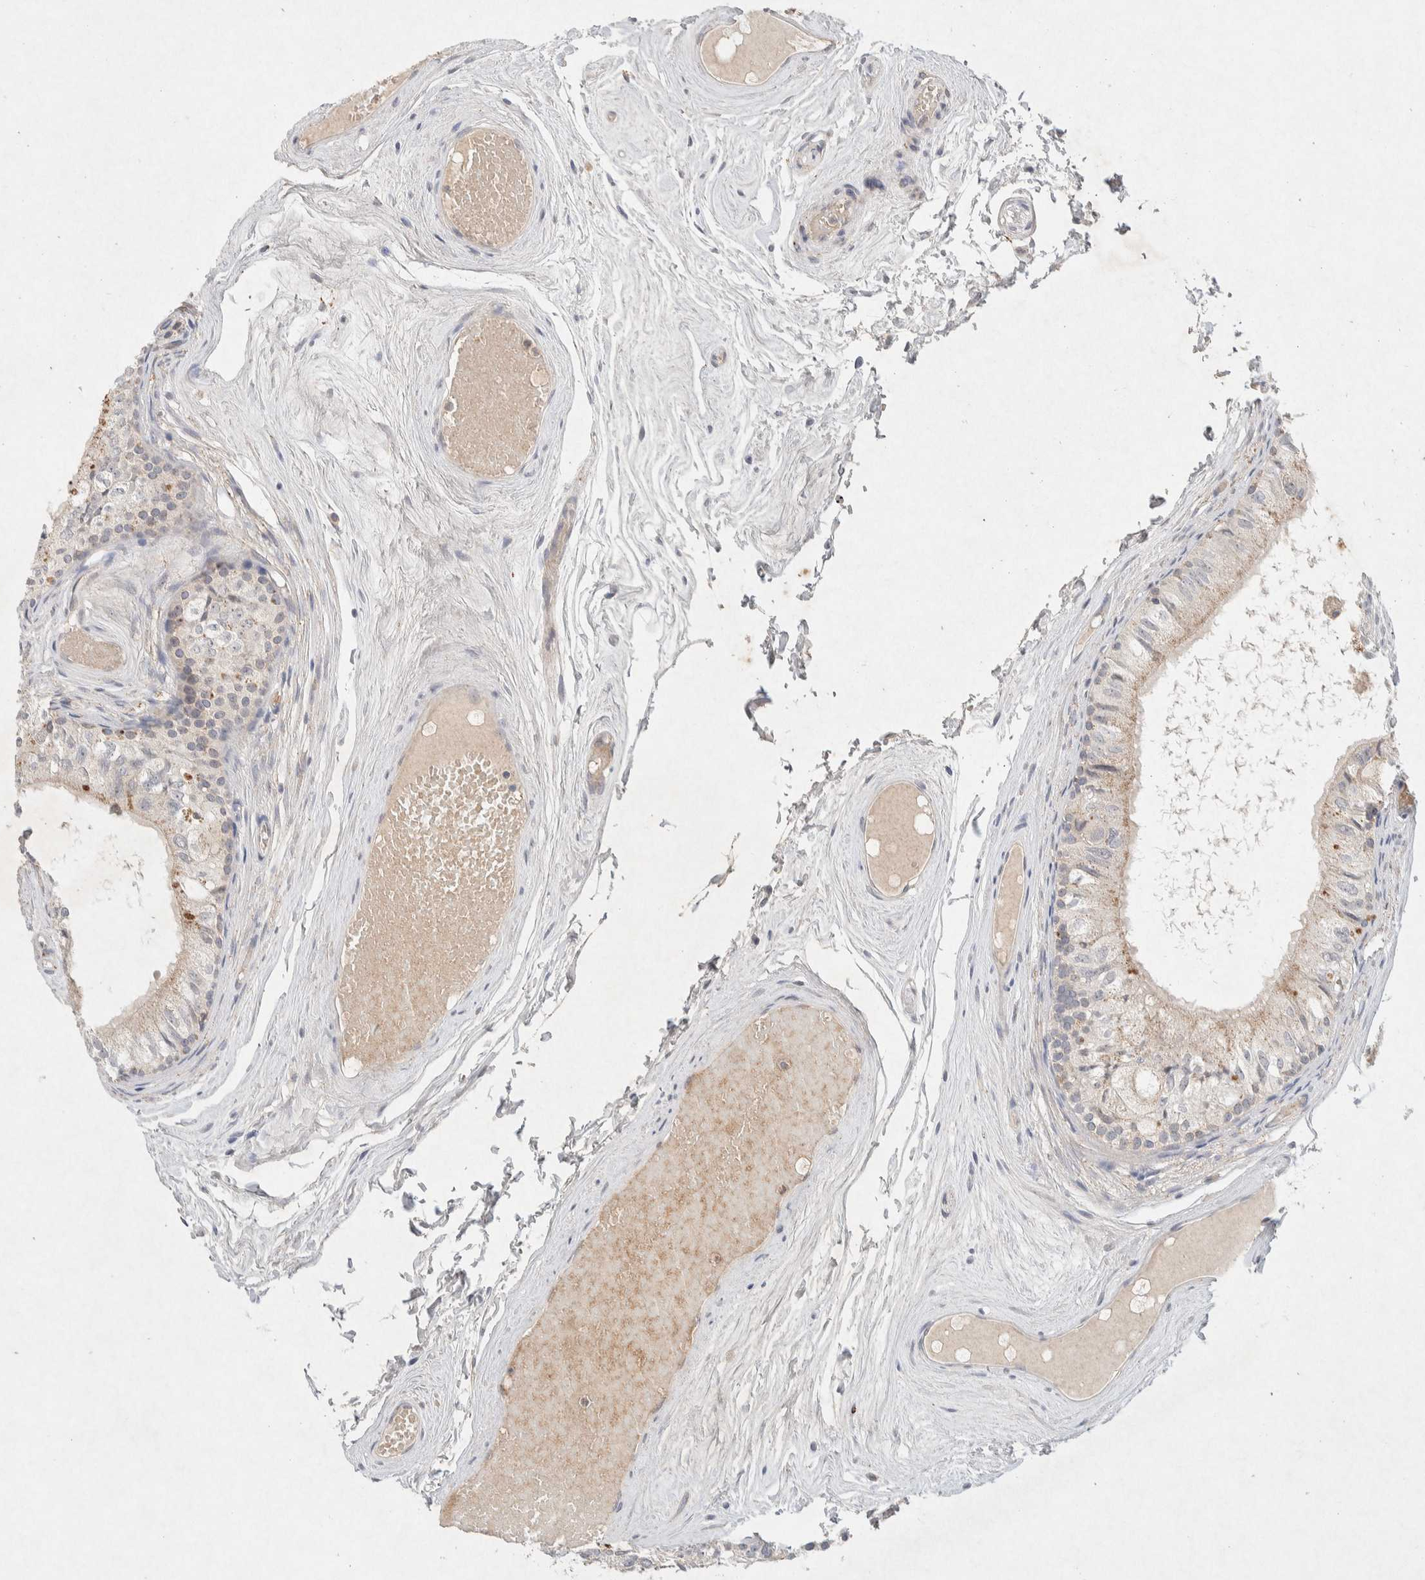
{"staining": {"intensity": "weak", "quantity": "25%-75%", "location": "cytoplasmic/membranous"}, "tissue": "epididymis", "cell_type": "Glandular cells", "image_type": "normal", "snomed": [{"axis": "morphology", "description": "Normal tissue, NOS"}, {"axis": "topography", "description": "Epididymis"}], "caption": "Benign epididymis exhibits weak cytoplasmic/membranous expression in about 25%-75% of glandular cells.", "gene": "GNAI1", "patient": {"sex": "male", "age": 79}}